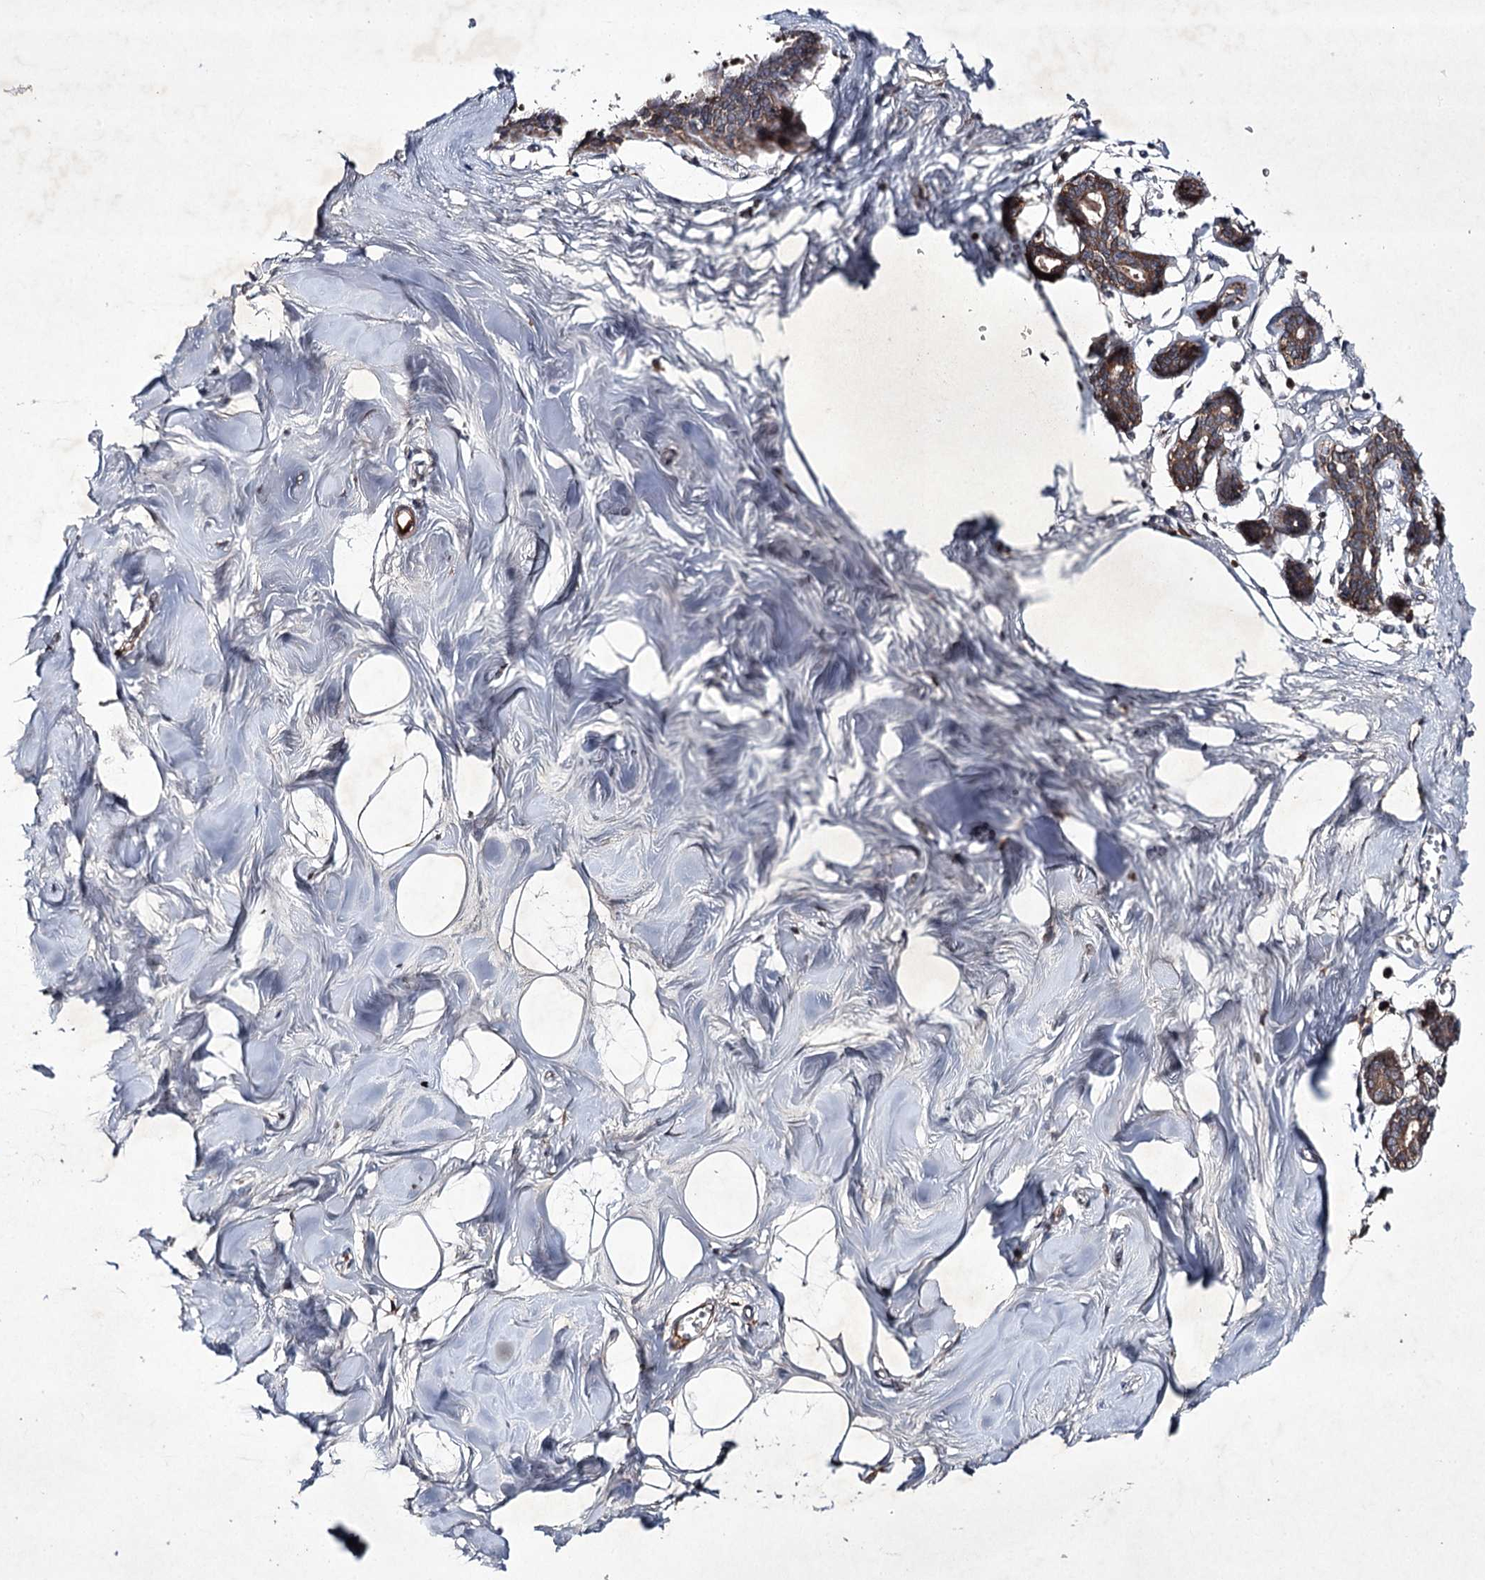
{"staining": {"intensity": "negative", "quantity": "none", "location": "none"}, "tissue": "breast", "cell_type": "Adipocytes", "image_type": "normal", "snomed": [{"axis": "morphology", "description": "Normal tissue, NOS"}, {"axis": "topography", "description": "Breast"}], "caption": "IHC histopathology image of normal breast: breast stained with DAB (3,3'-diaminobenzidine) demonstrates no significant protein positivity in adipocytes. (DAB immunohistochemistry visualized using brightfield microscopy, high magnification).", "gene": "ALG9", "patient": {"sex": "female", "age": 27}}